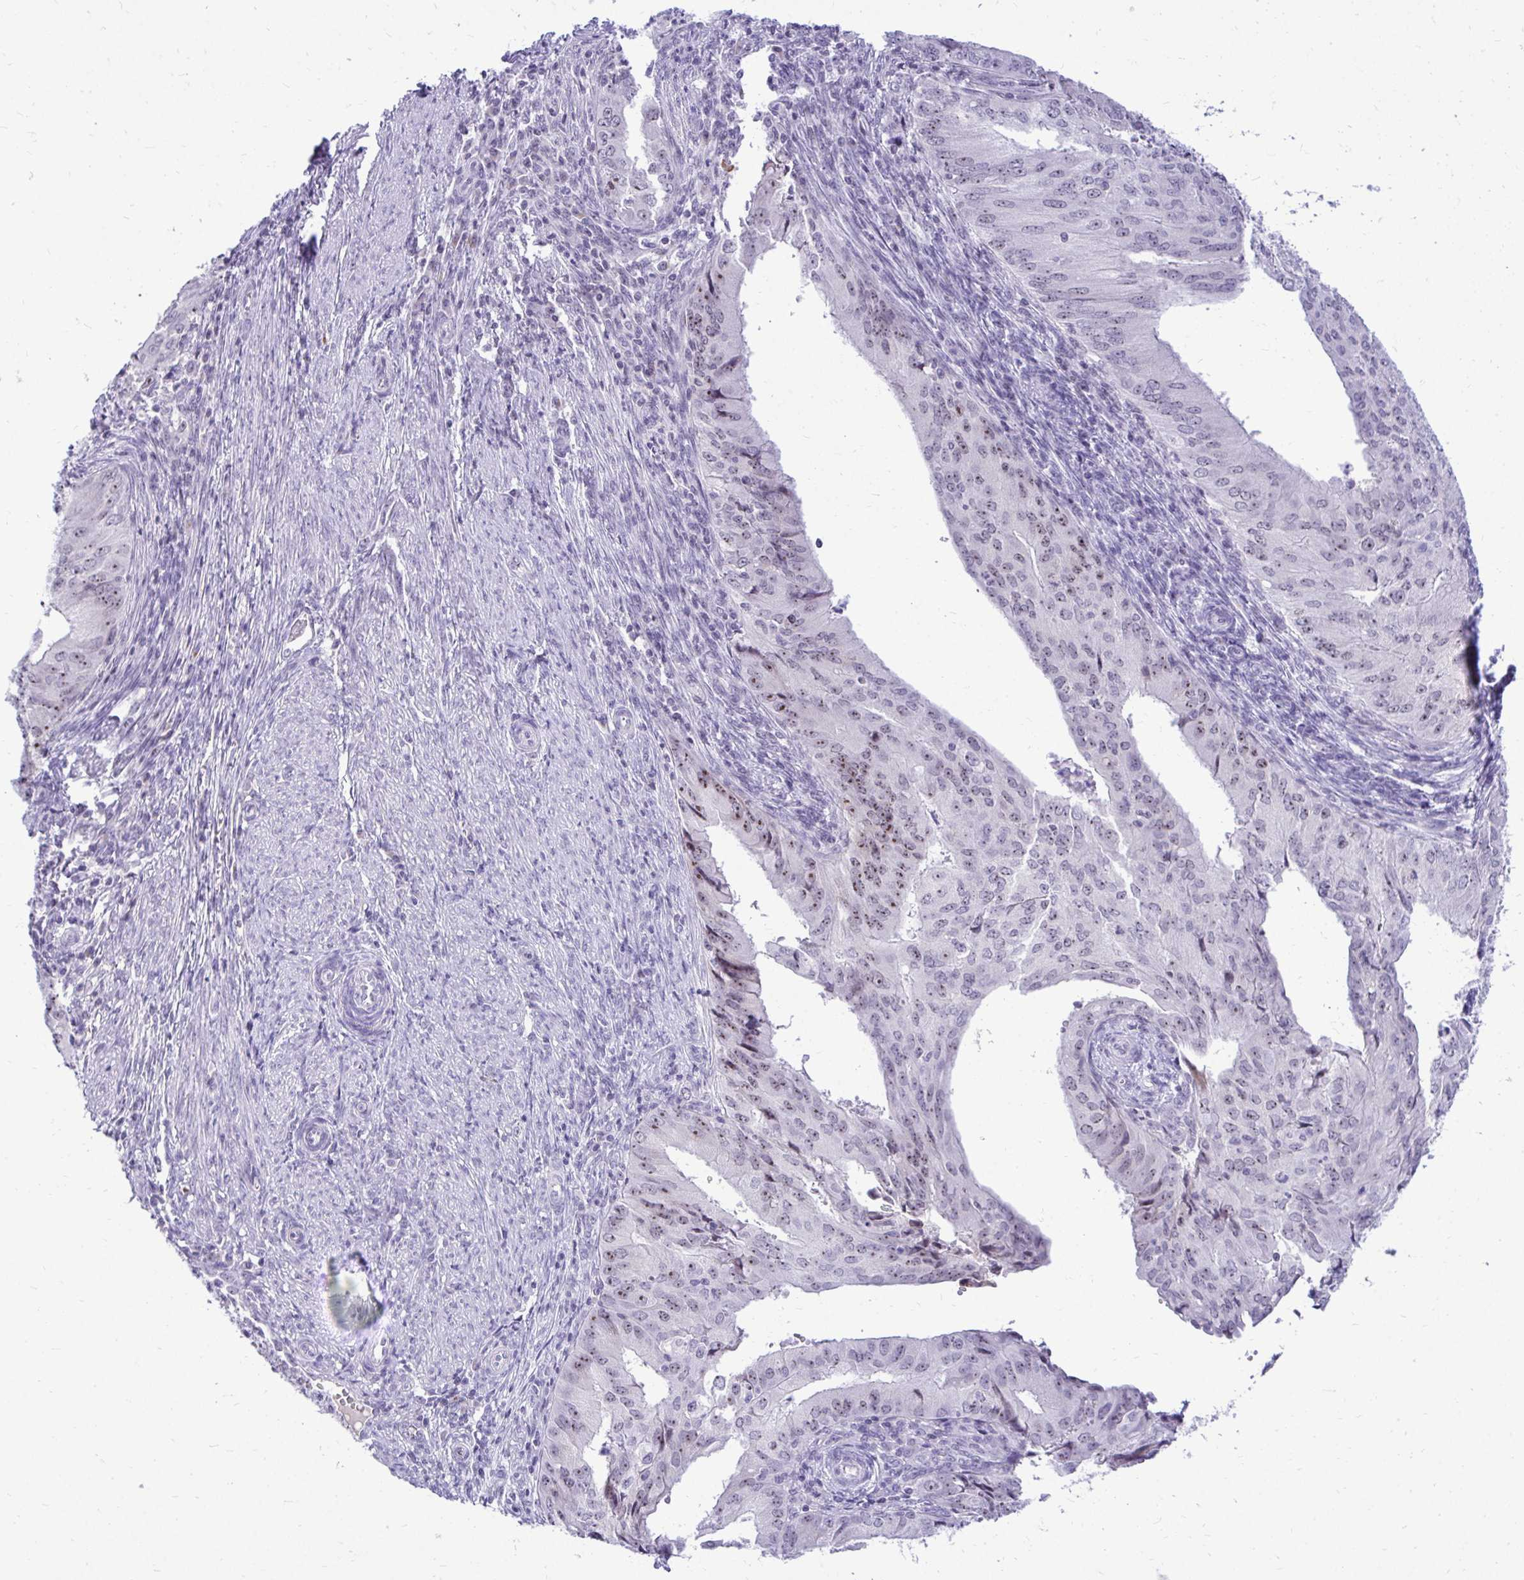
{"staining": {"intensity": "weak", "quantity": "<25%", "location": "nuclear"}, "tissue": "endometrial cancer", "cell_type": "Tumor cells", "image_type": "cancer", "snomed": [{"axis": "morphology", "description": "Adenocarcinoma, NOS"}, {"axis": "topography", "description": "Endometrium"}], "caption": "The micrograph displays no staining of tumor cells in endometrial cancer. (Brightfield microscopy of DAB (3,3'-diaminobenzidine) immunohistochemistry (IHC) at high magnification).", "gene": "NIFK", "patient": {"sex": "female", "age": 50}}